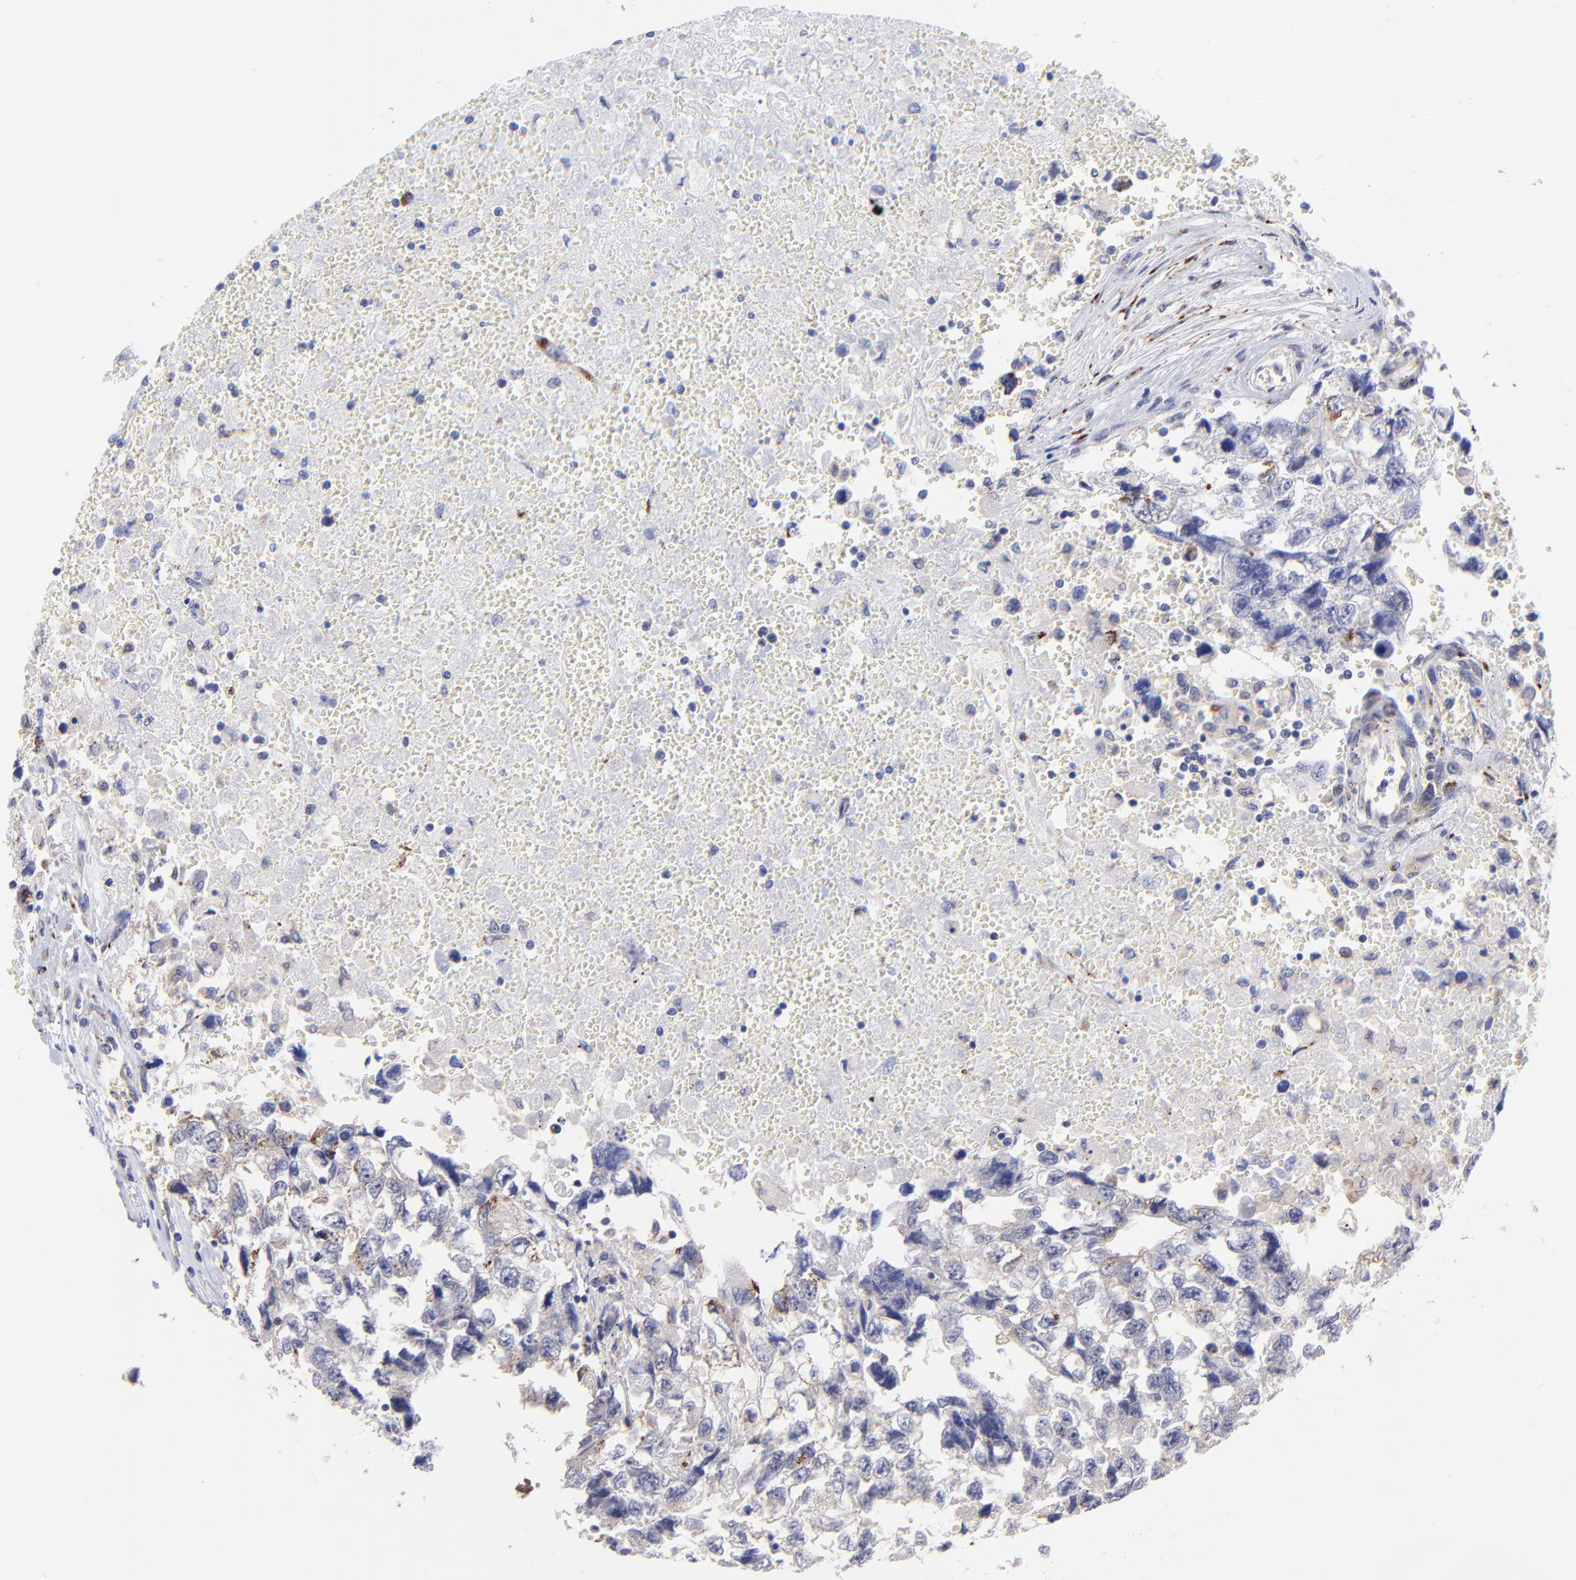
{"staining": {"intensity": "weak", "quantity": ">75%", "location": "cytoplasmic/membranous"}, "tissue": "testis cancer", "cell_type": "Tumor cells", "image_type": "cancer", "snomed": [{"axis": "morphology", "description": "Carcinoma, Embryonal, NOS"}, {"axis": "topography", "description": "Testis"}], "caption": "Testis cancer (embryonal carcinoma) tissue exhibits weak cytoplasmic/membranous staining in about >75% of tumor cells, visualized by immunohistochemistry.", "gene": "ZNF747", "patient": {"sex": "male", "age": 31}}